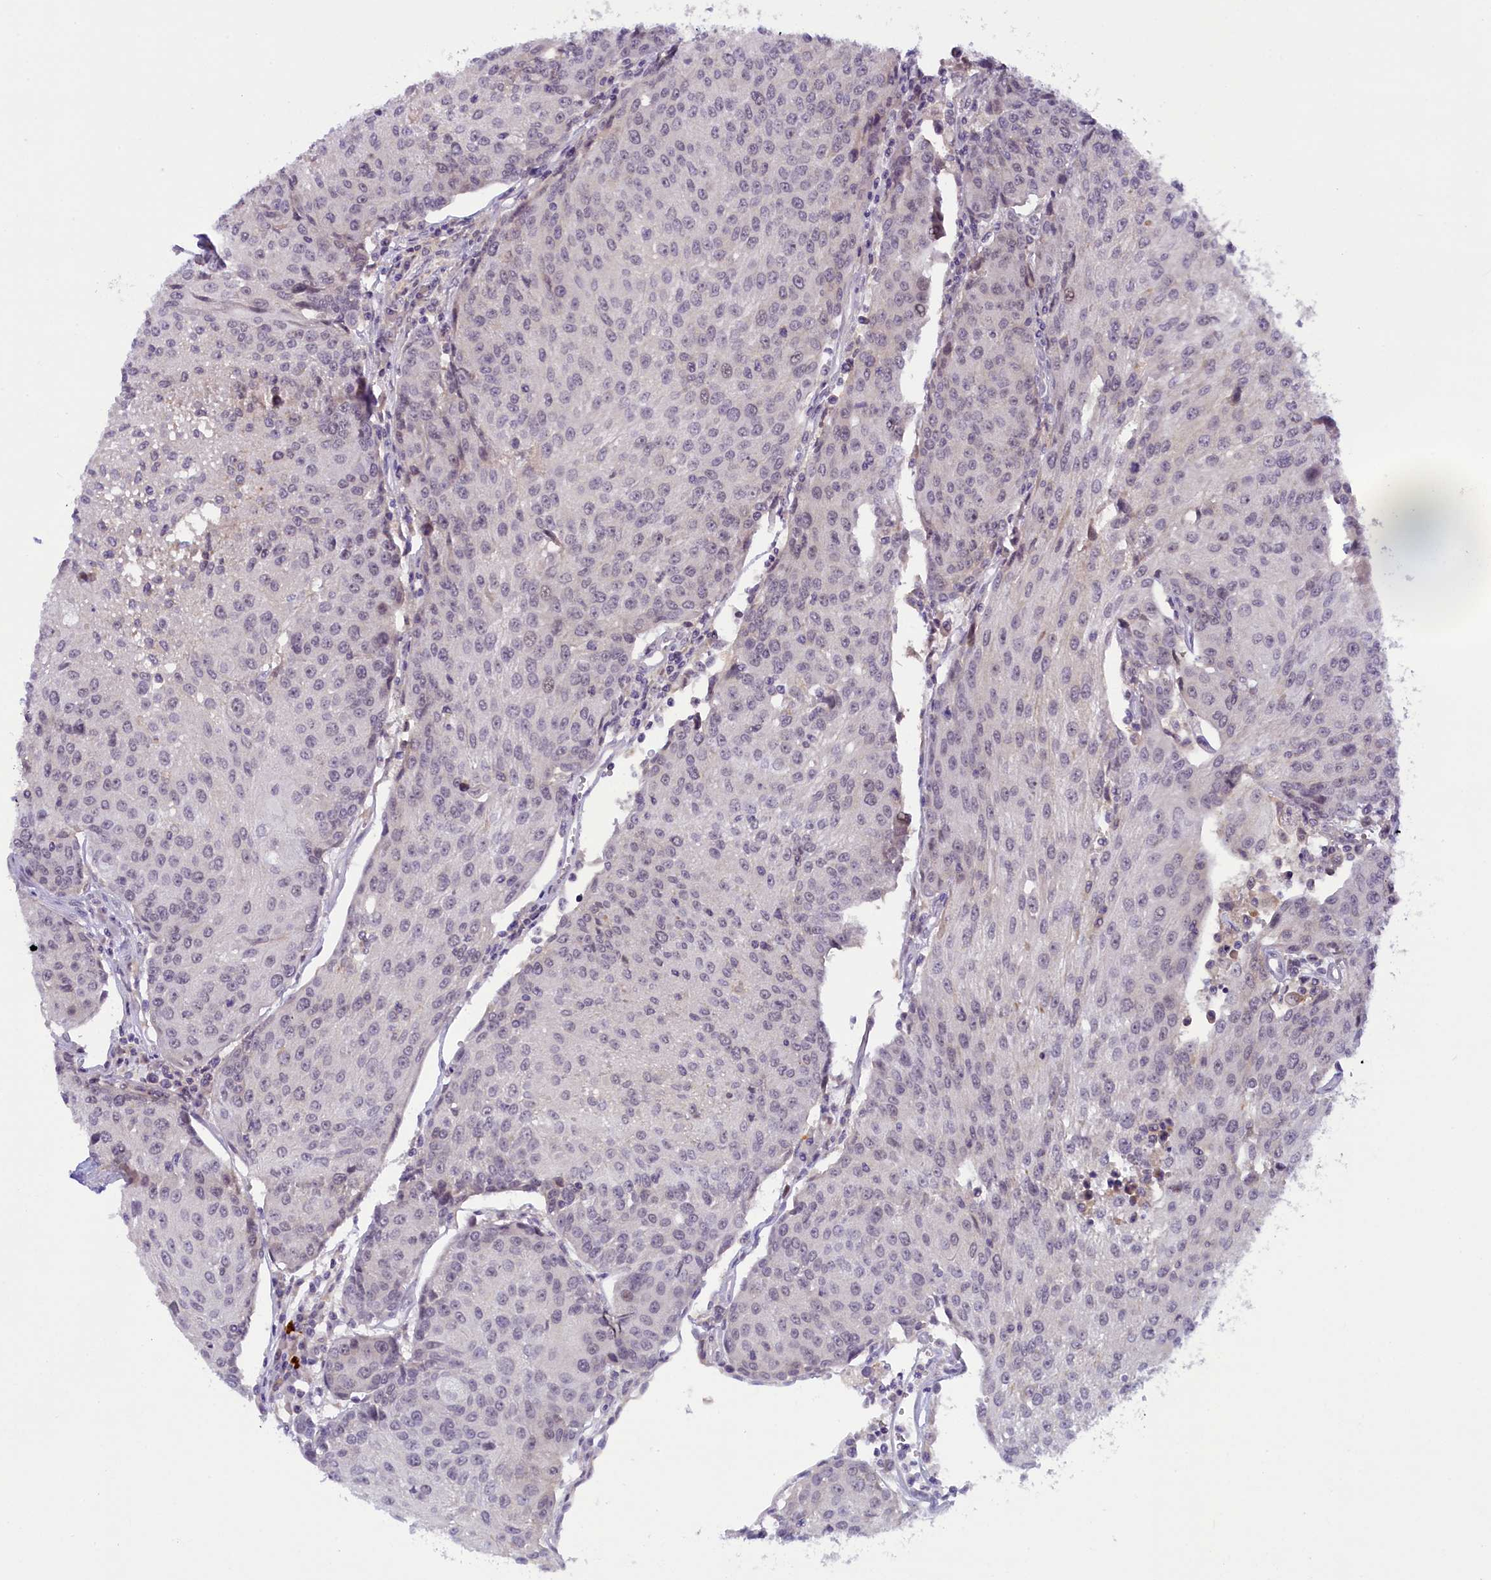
{"staining": {"intensity": "weak", "quantity": "<25%", "location": "nuclear"}, "tissue": "urothelial cancer", "cell_type": "Tumor cells", "image_type": "cancer", "snomed": [{"axis": "morphology", "description": "Urothelial carcinoma, High grade"}, {"axis": "topography", "description": "Urinary bladder"}], "caption": "DAB immunohistochemical staining of urothelial cancer reveals no significant positivity in tumor cells.", "gene": "CRAMP1", "patient": {"sex": "female", "age": 85}}